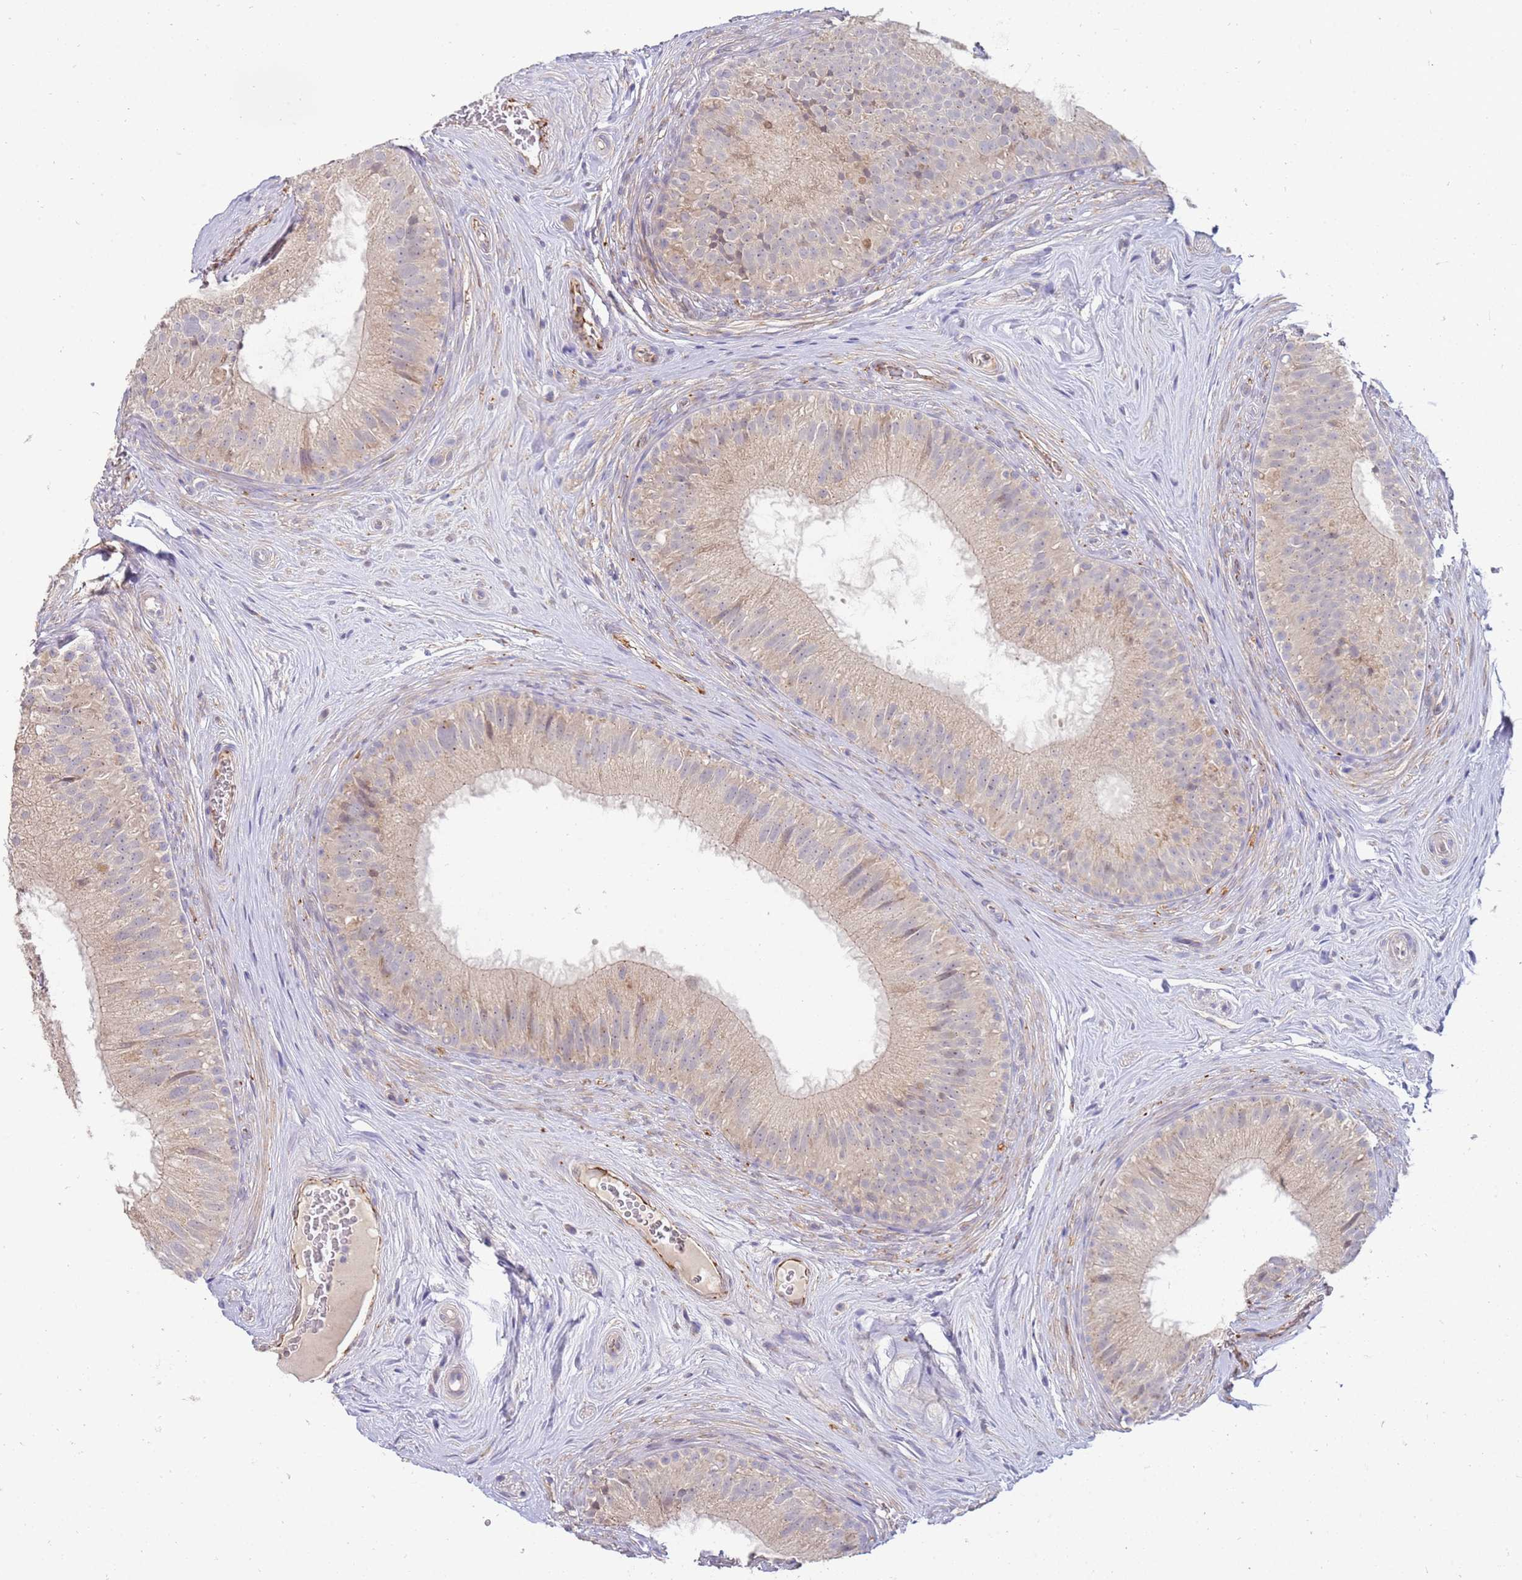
{"staining": {"intensity": "weak", "quantity": "25%-75%", "location": "cytoplasmic/membranous"}, "tissue": "epididymis", "cell_type": "Glandular cells", "image_type": "normal", "snomed": [{"axis": "morphology", "description": "Normal tissue, NOS"}, {"axis": "topography", "description": "Epididymis"}], "caption": "This histopathology image displays IHC staining of normal human epididymis, with low weak cytoplasmic/membranous staining in about 25%-75% of glandular cells.", "gene": "NMUR2", "patient": {"sex": "male", "age": 34}}